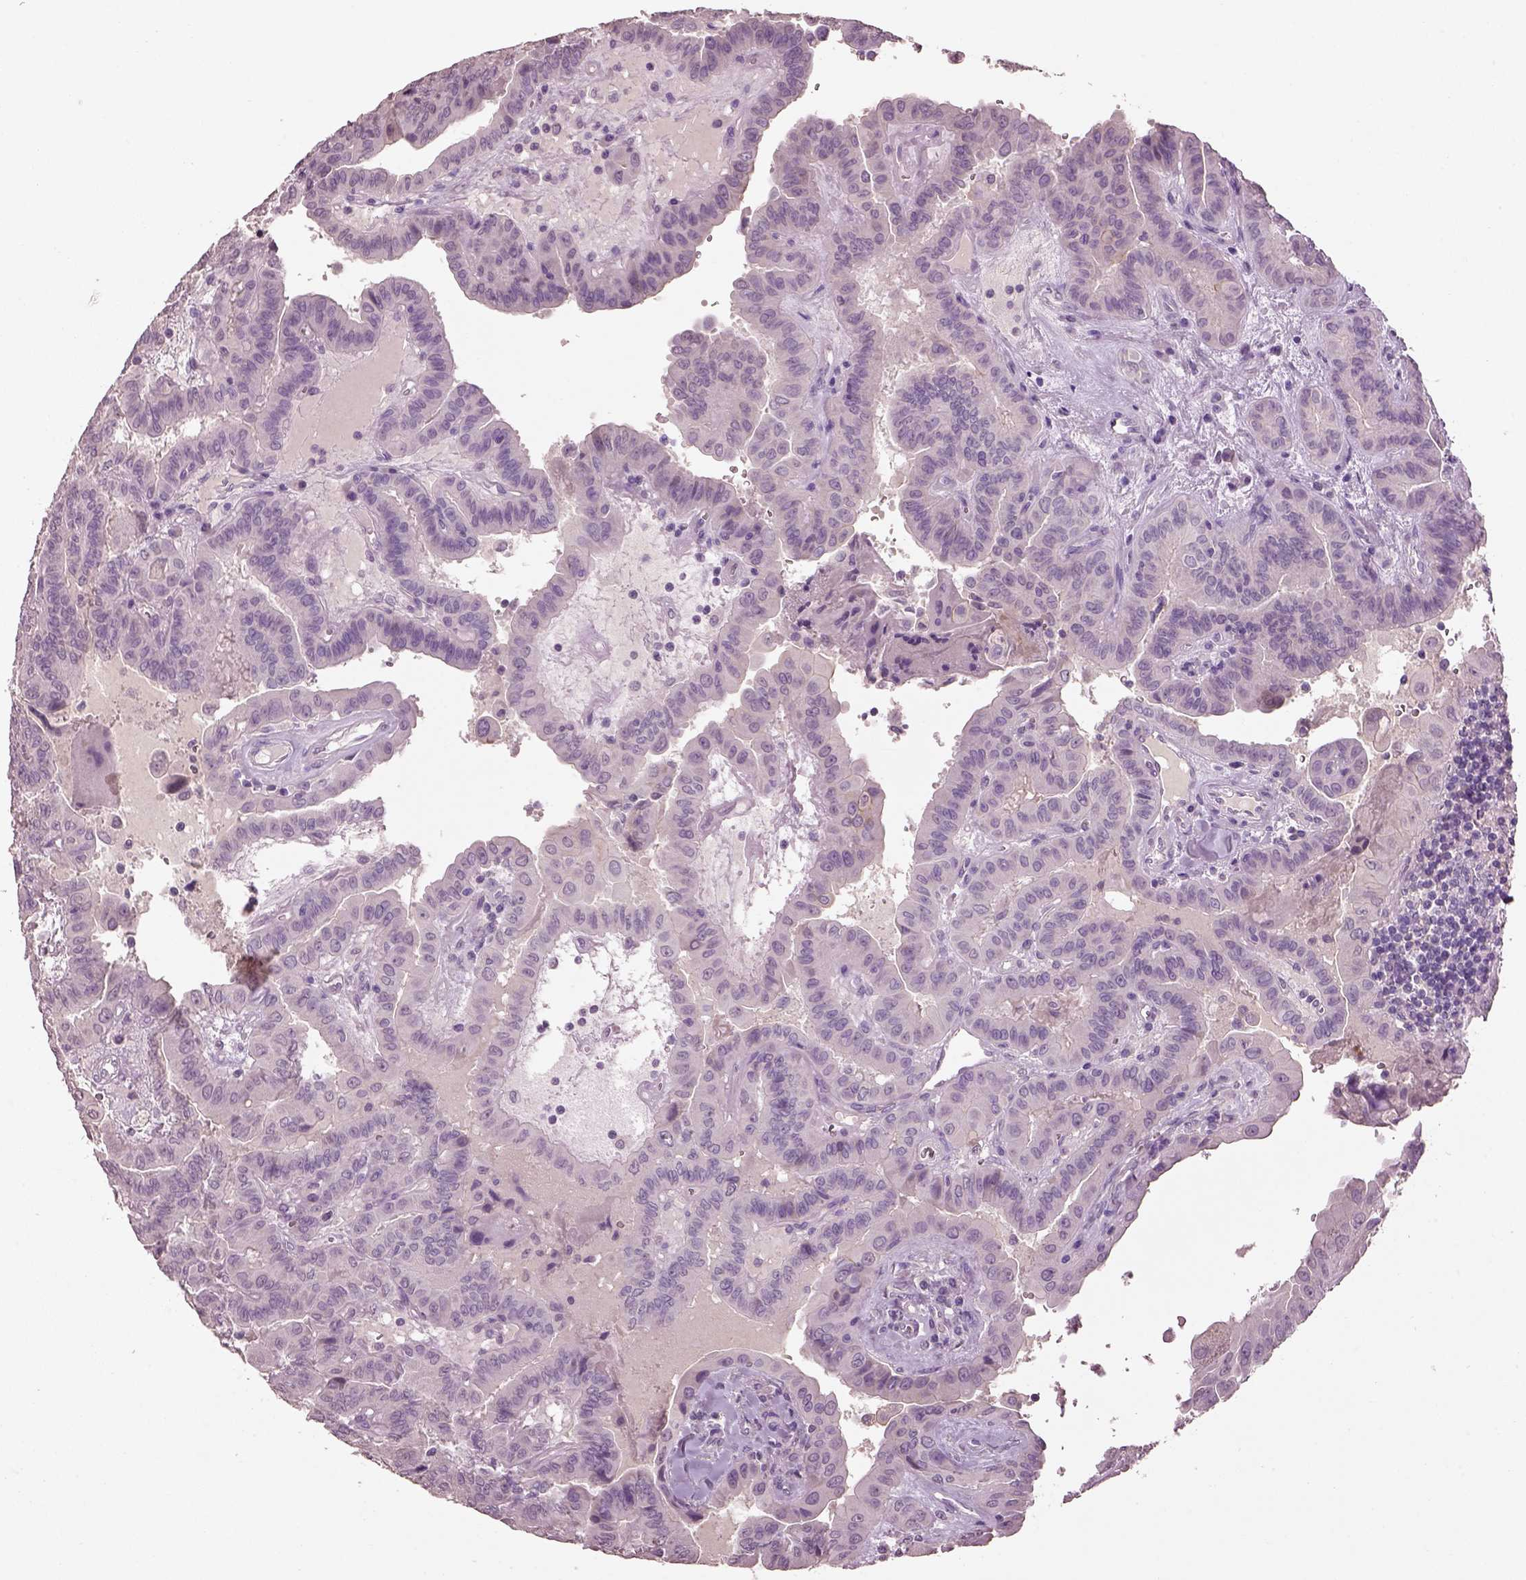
{"staining": {"intensity": "negative", "quantity": "none", "location": "none"}, "tissue": "thyroid cancer", "cell_type": "Tumor cells", "image_type": "cancer", "snomed": [{"axis": "morphology", "description": "Papillary adenocarcinoma, NOS"}, {"axis": "topography", "description": "Thyroid gland"}], "caption": "Thyroid cancer (papillary adenocarcinoma) stained for a protein using IHC shows no positivity tumor cells.", "gene": "KCNIP3", "patient": {"sex": "female", "age": 37}}